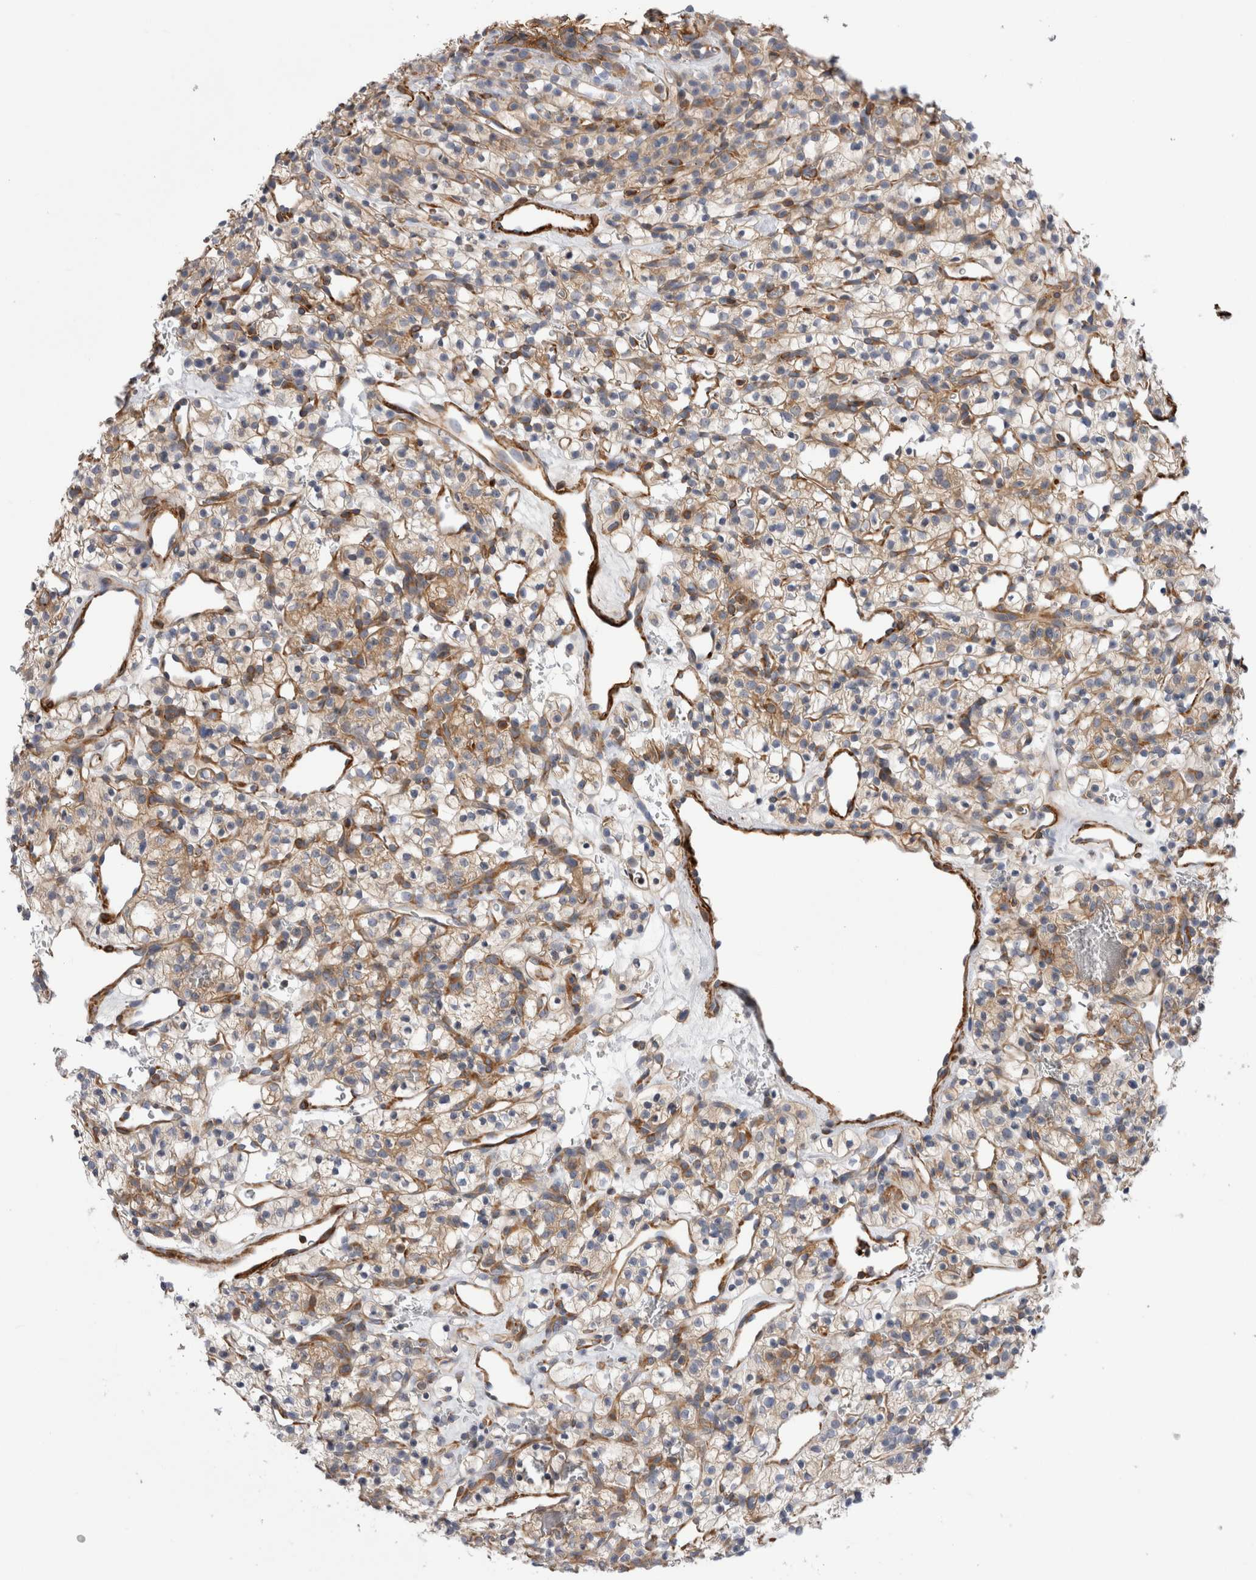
{"staining": {"intensity": "weak", "quantity": ">75%", "location": "cytoplasmic/membranous"}, "tissue": "renal cancer", "cell_type": "Tumor cells", "image_type": "cancer", "snomed": [{"axis": "morphology", "description": "Adenocarcinoma, NOS"}, {"axis": "topography", "description": "Kidney"}], "caption": "Tumor cells show low levels of weak cytoplasmic/membranous positivity in approximately >75% of cells in human renal cancer. The staining was performed using DAB (3,3'-diaminobenzidine), with brown indicating positive protein expression. Nuclei are stained blue with hematoxylin.", "gene": "EPRS1", "patient": {"sex": "female", "age": 57}}